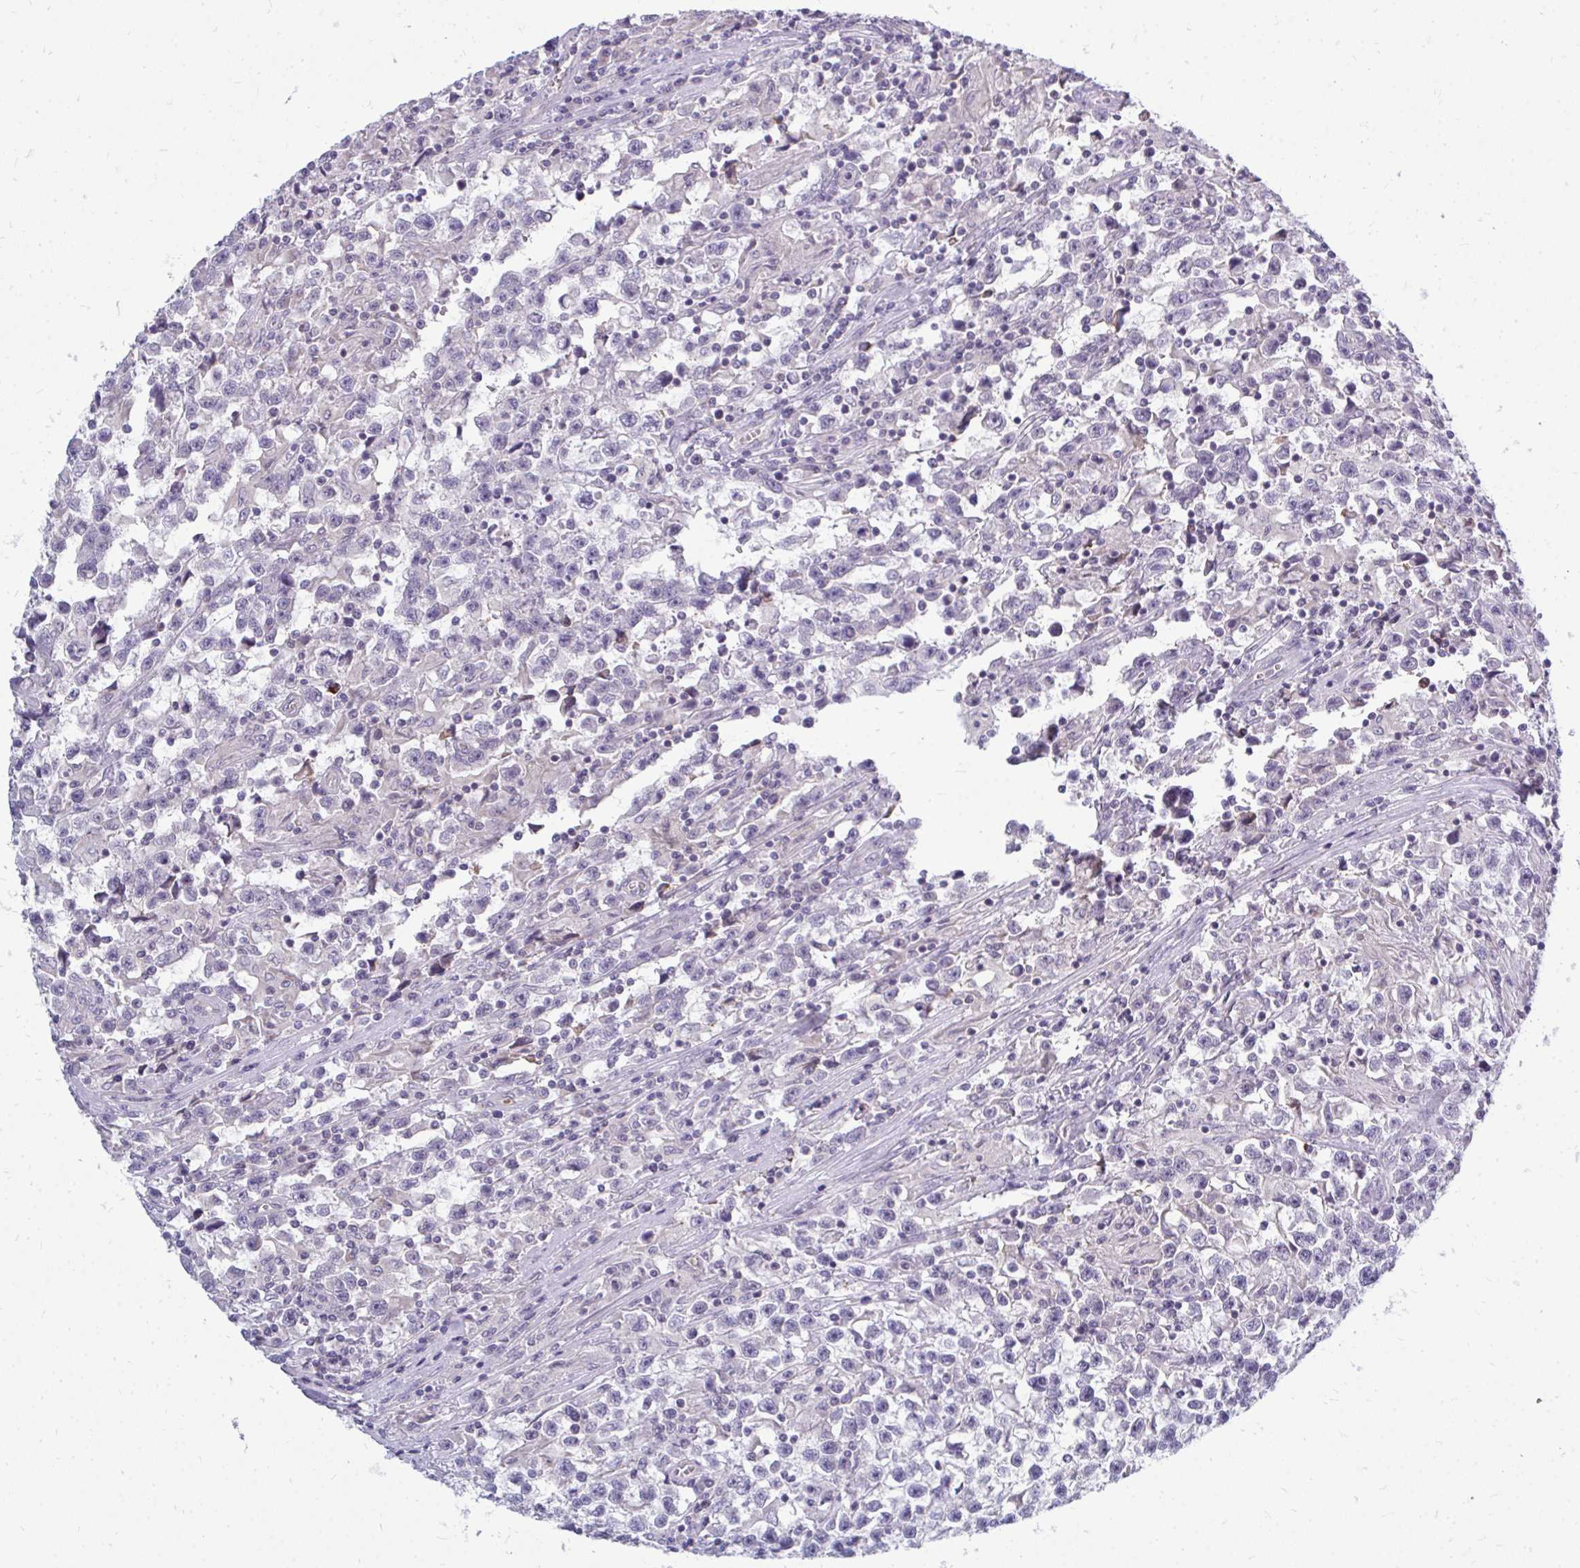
{"staining": {"intensity": "negative", "quantity": "none", "location": "none"}, "tissue": "testis cancer", "cell_type": "Tumor cells", "image_type": "cancer", "snomed": [{"axis": "morphology", "description": "Seminoma, NOS"}, {"axis": "topography", "description": "Testis"}], "caption": "Image shows no significant protein staining in tumor cells of seminoma (testis).", "gene": "ACSL5", "patient": {"sex": "male", "age": 31}}